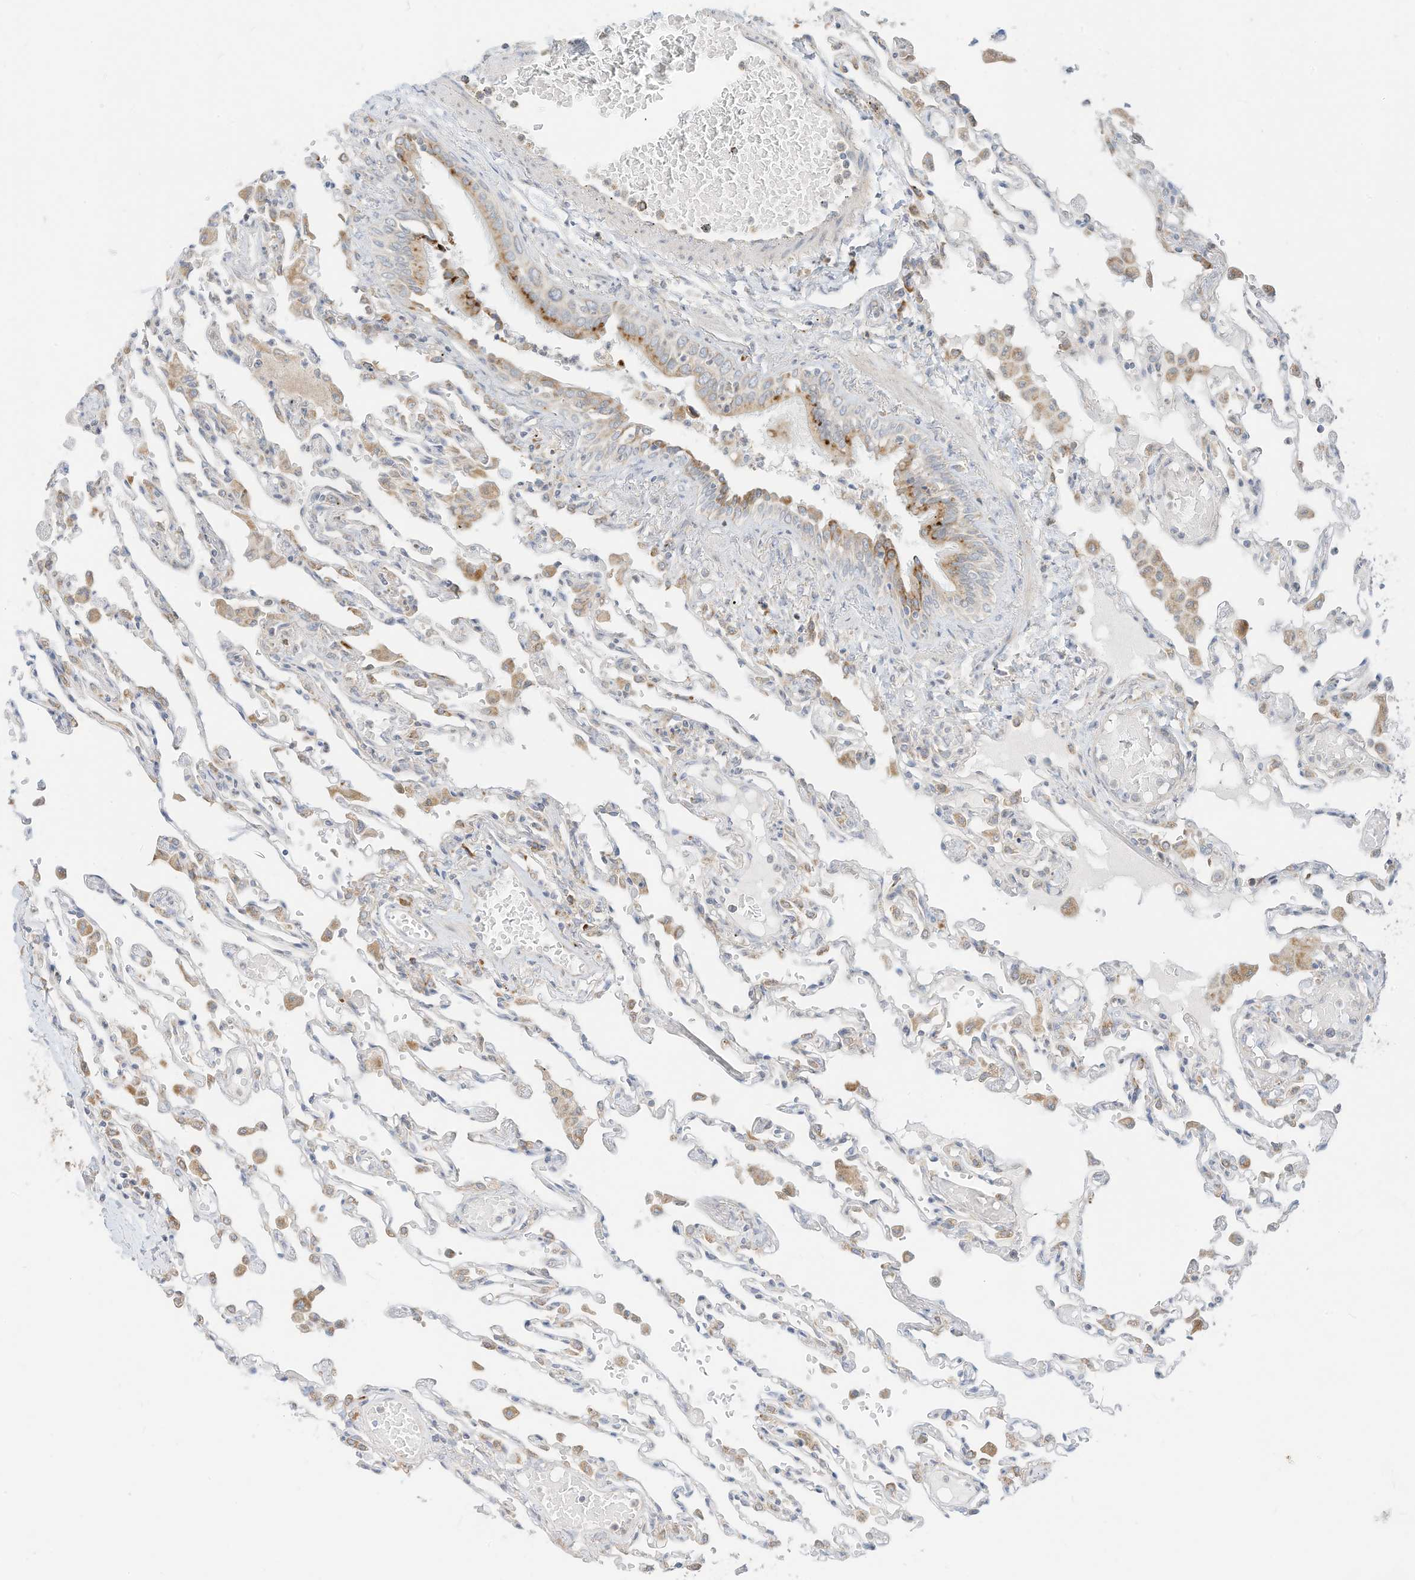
{"staining": {"intensity": "negative", "quantity": "none", "location": "none"}, "tissue": "lung", "cell_type": "Alveolar cells", "image_type": "normal", "snomed": [{"axis": "morphology", "description": "Normal tissue, NOS"}, {"axis": "topography", "description": "Bronchus"}, {"axis": "topography", "description": "Lung"}], "caption": "This histopathology image is of unremarkable lung stained with immunohistochemistry to label a protein in brown with the nuclei are counter-stained blue. There is no positivity in alveolar cells. The staining is performed using DAB brown chromogen with nuclei counter-stained in using hematoxylin.", "gene": "STT3A", "patient": {"sex": "female", "age": 49}}